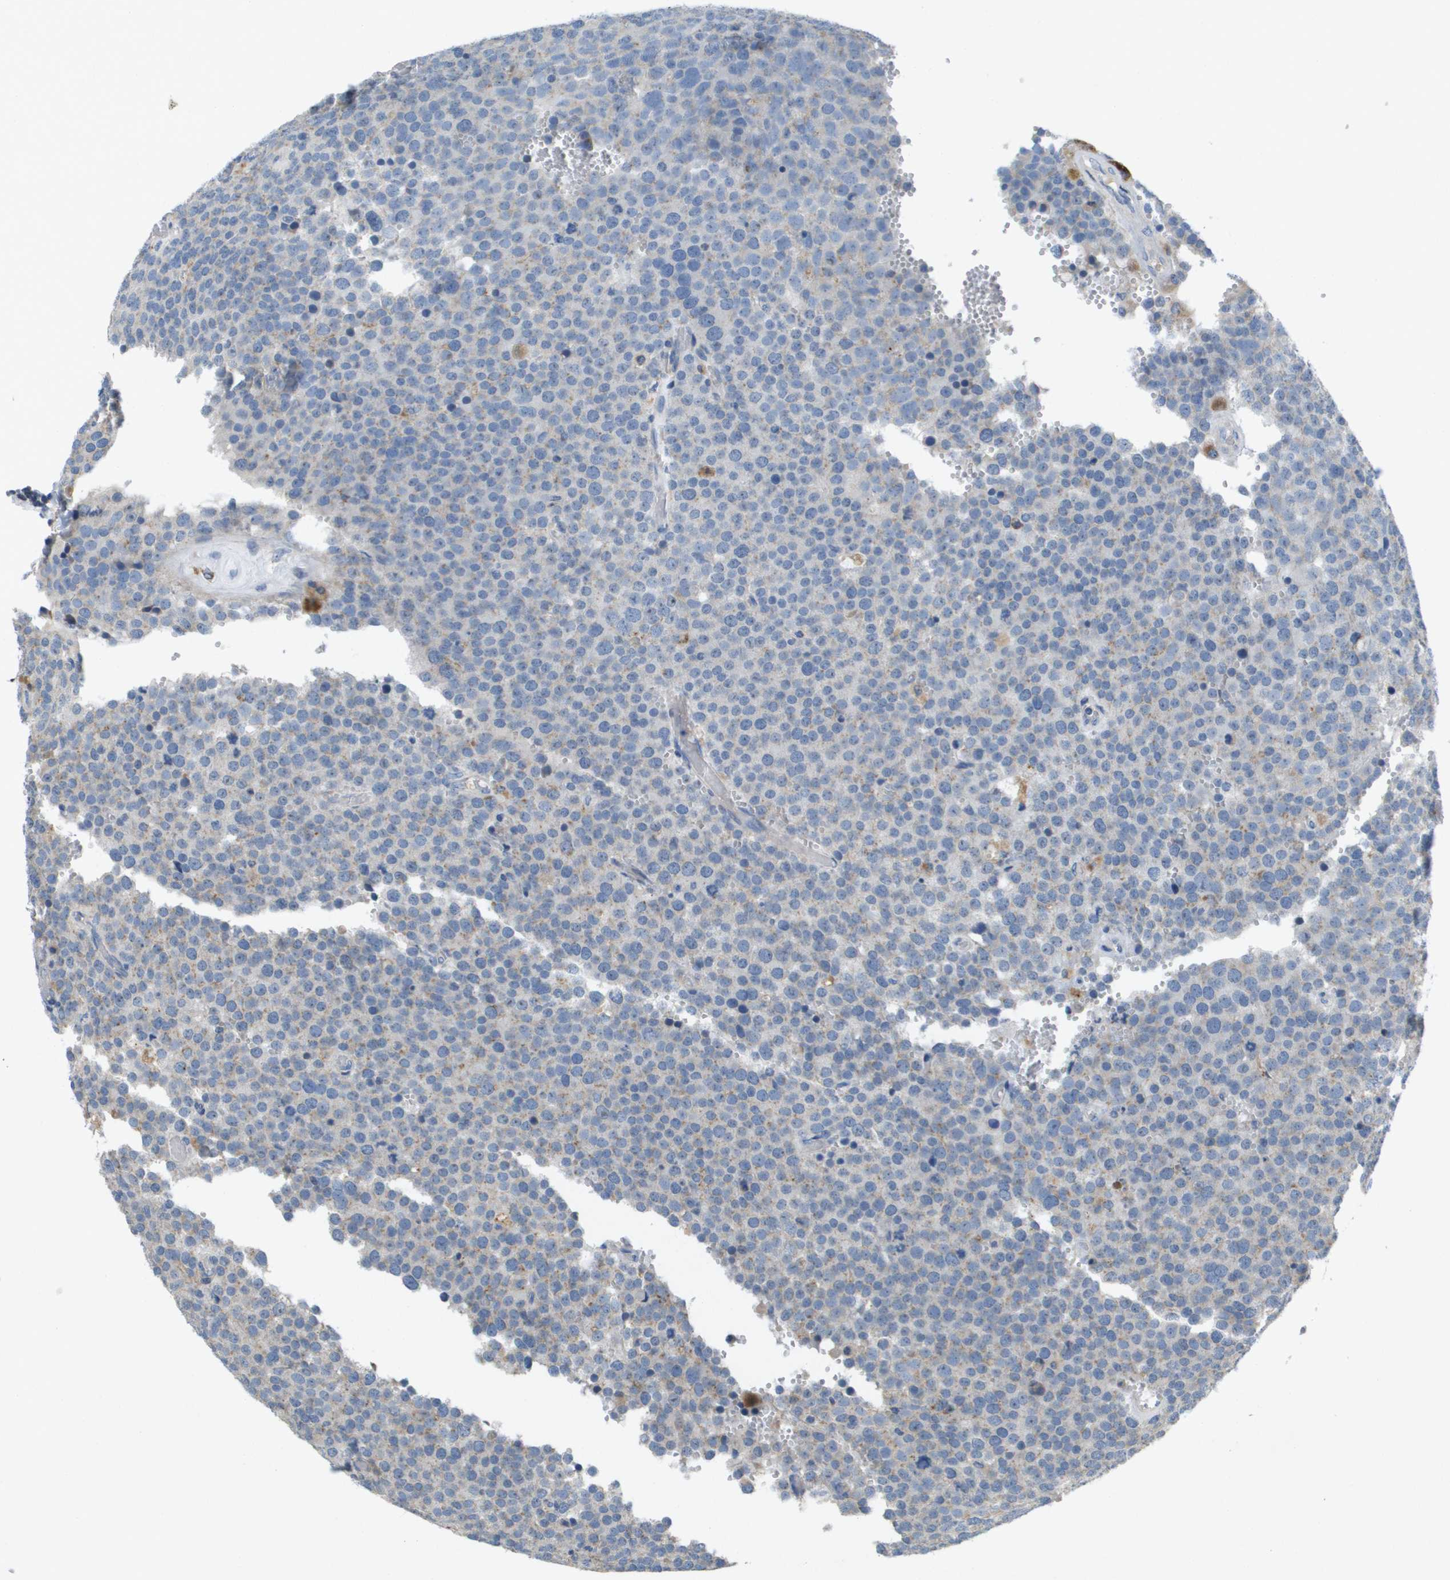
{"staining": {"intensity": "negative", "quantity": "none", "location": "none"}, "tissue": "testis cancer", "cell_type": "Tumor cells", "image_type": "cancer", "snomed": [{"axis": "morphology", "description": "Normal tissue, NOS"}, {"axis": "morphology", "description": "Seminoma, NOS"}, {"axis": "topography", "description": "Testis"}], "caption": "Seminoma (testis) was stained to show a protein in brown. There is no significant expression in tumor cells.", "gene": "B3GNT5", "patient": {"sex": "male", "age": 71}}